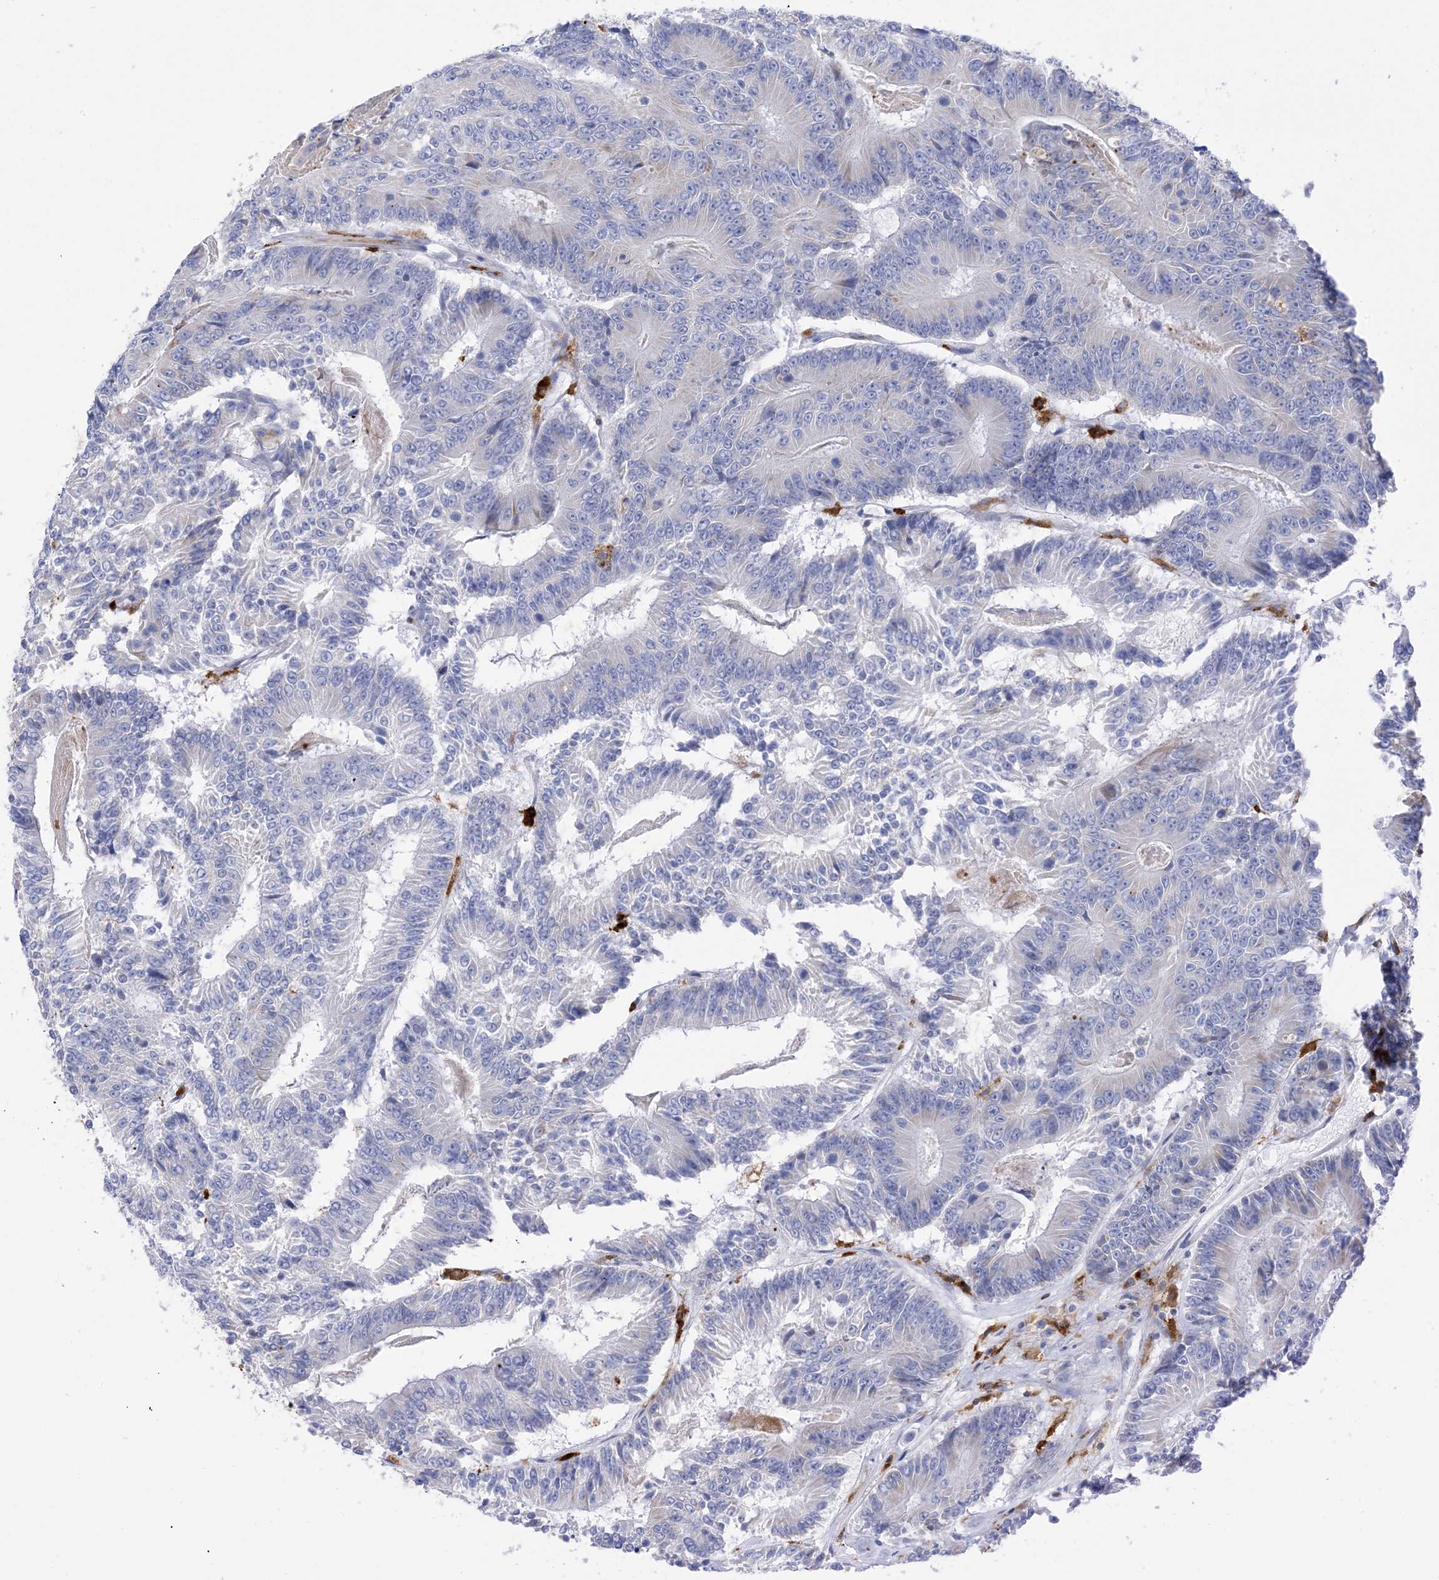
{"staining": {"intensity": "negative", "quantity": "none", "location": "none"}, "tissue": "colorectal cancer", "cell_type": "Tumor cells", "image_type": "cancer", "snomed": [{"axis": "morphology", "description": "Adenocarcinoma, NOS"}, {"axis": "topography", "description": "Colon"}], "caption": "Immunohistochemical staining of human colorectal adenocarcinoma exhibits no significant positivity in tumor cells.", "gene": "DPH3", "patient": {"sex": "male", "age": 83}}